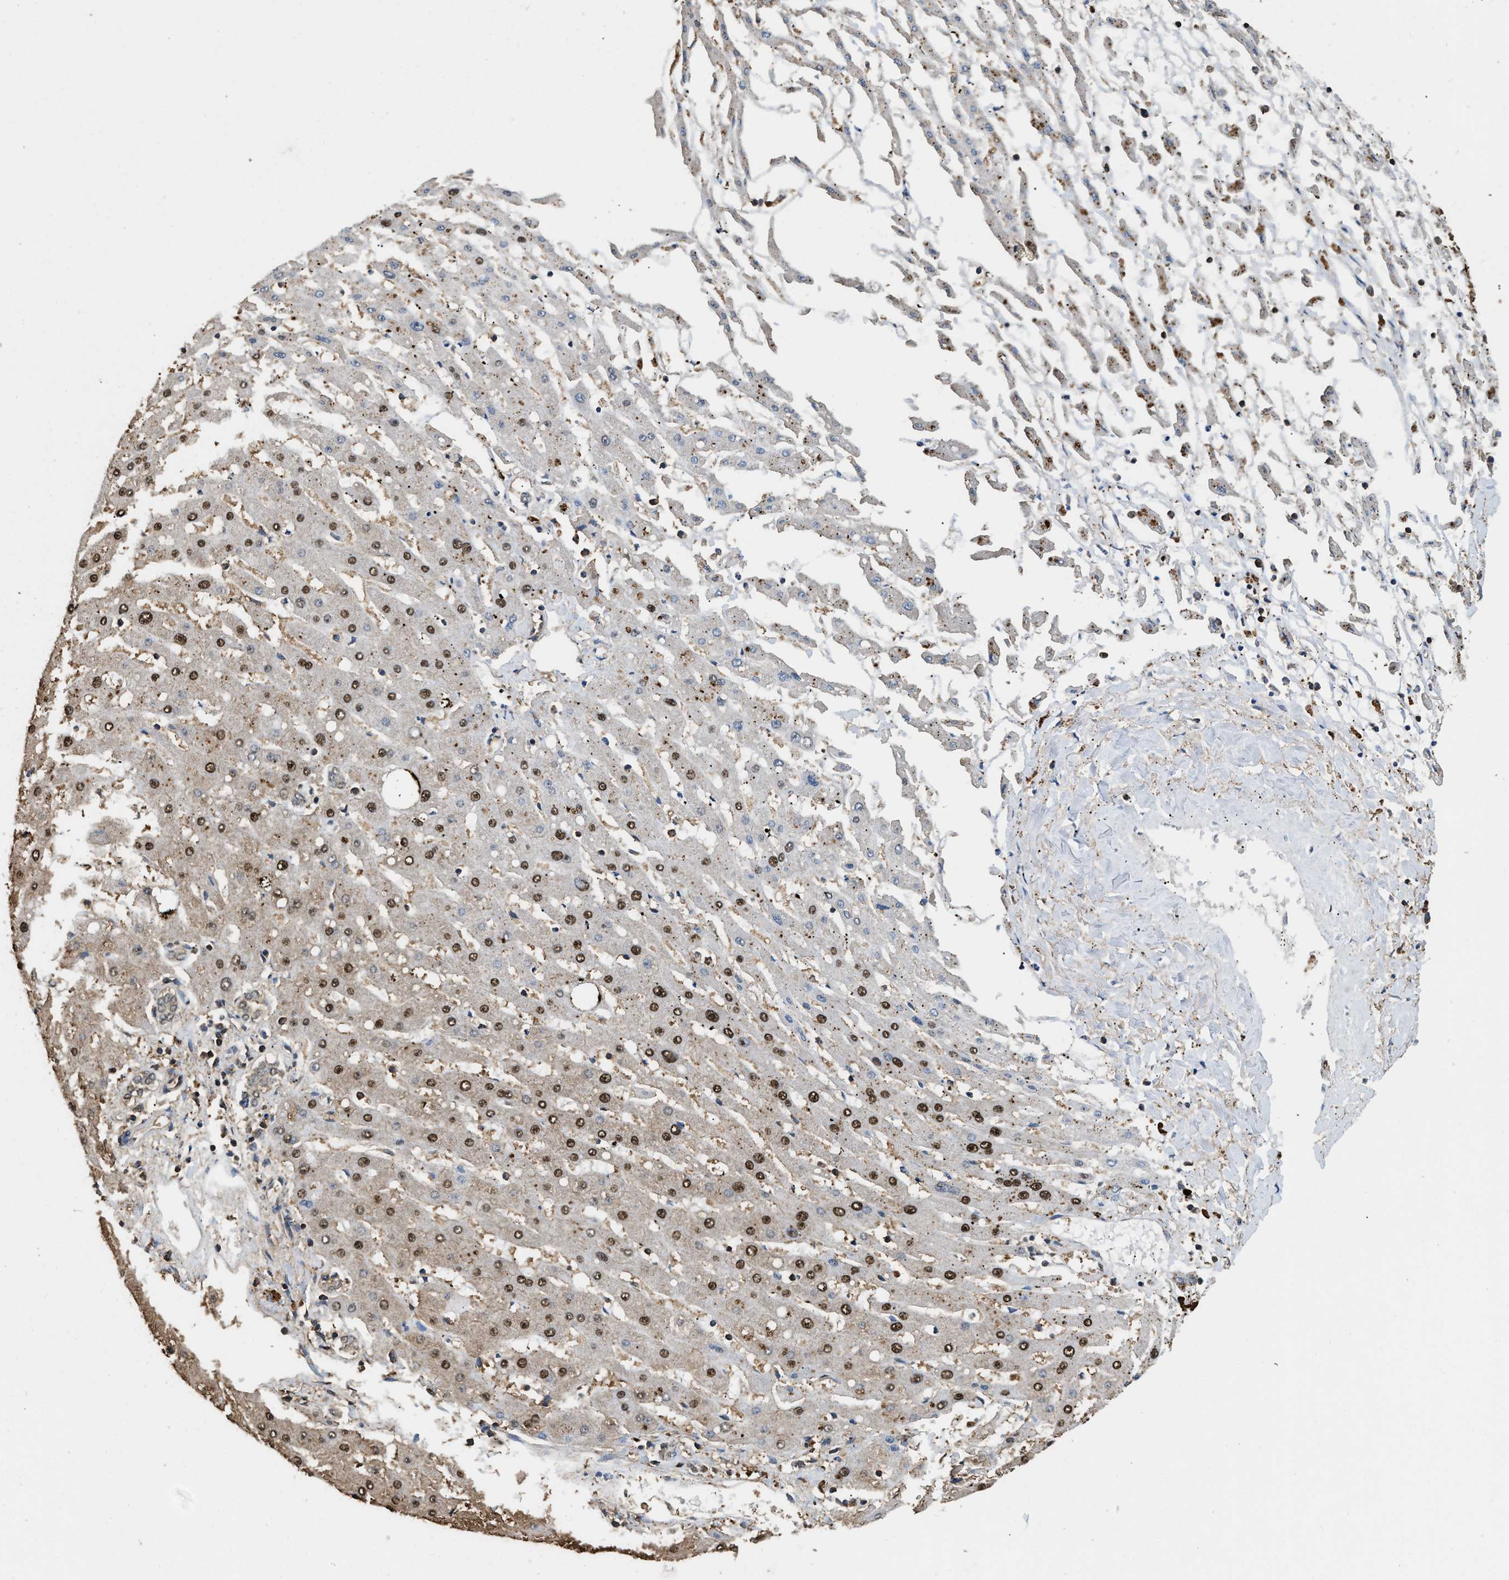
{"staining": {"intensity": "strong", "quantity": "25%-75%", "location": "nuclear"}, "tissue": "liver cancer", "cell_type": "Tumor cells", "image_type": "cancer", "snomed": [{"axis": "morphology", "description": "Carcinoma, Hepatocellular, NOS"}, {"axis": "topography", "description": "Liver"}], "caption": "Human liver cancer stained with a protein marker demonstrates strong staining in tumor cells.", "gene": "GAPDH", "patient": {"sex": "male", "age": 72}}